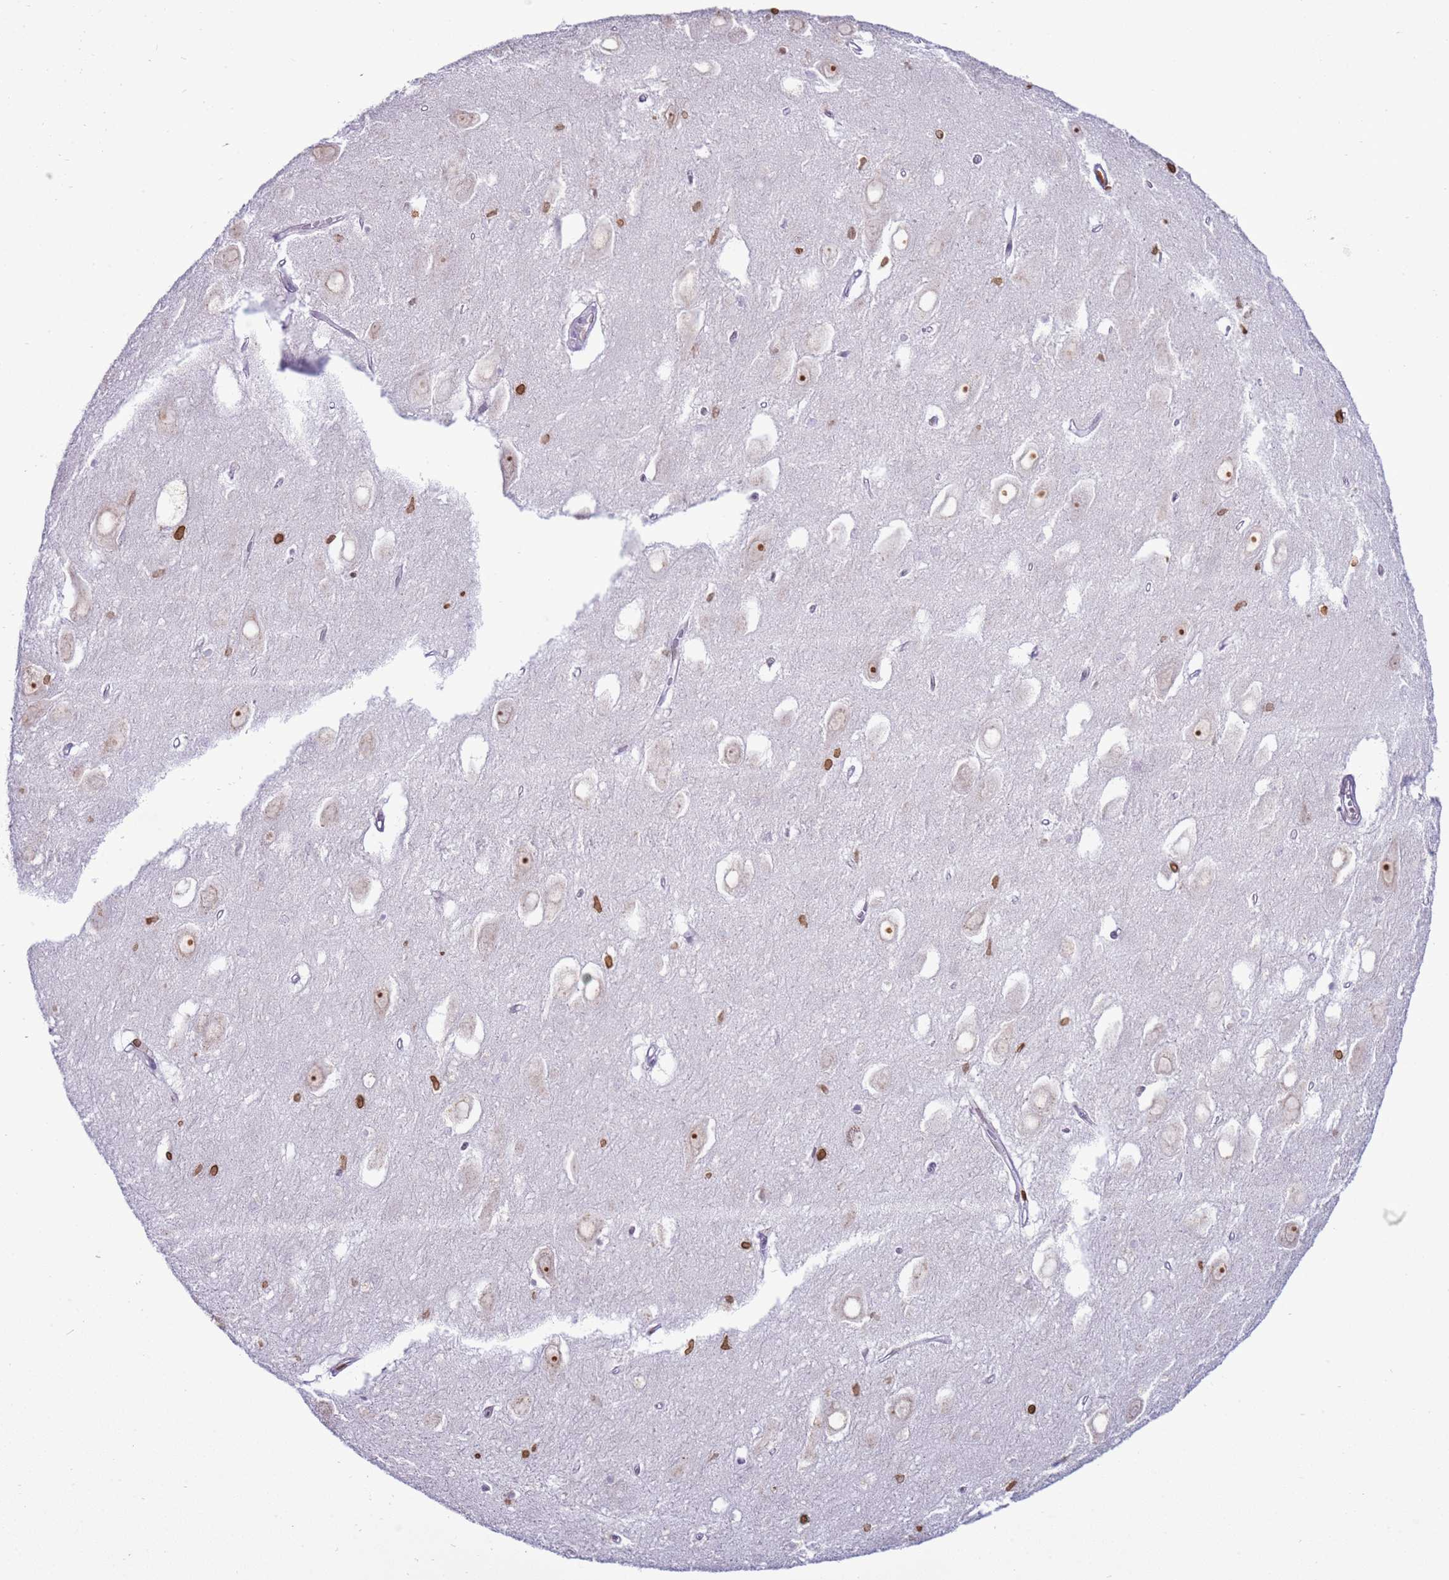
{"staining": {"intensity": "moderate", "quantity": "<25%", "location": "cytoplasmic/membranous,nuclear"}, "tissue": "hippocampus", "cell_type": "Glial cells", "image_type": "normal", "snomed": [{"axis": "morphology", "description": "Normal tissue, NOS"}, {"axis": "topography", "description": "Hippocampus"}], "caption": "IHC micrograph of unremarkable hippocampus stained for a protein (brown), which shows low levels of moderate cytoplasmic/membranous,nuclear staining in approximately <25% of glial cells.", "gene": "DHX37", "patient": {"sex": "female", "age": 64}}